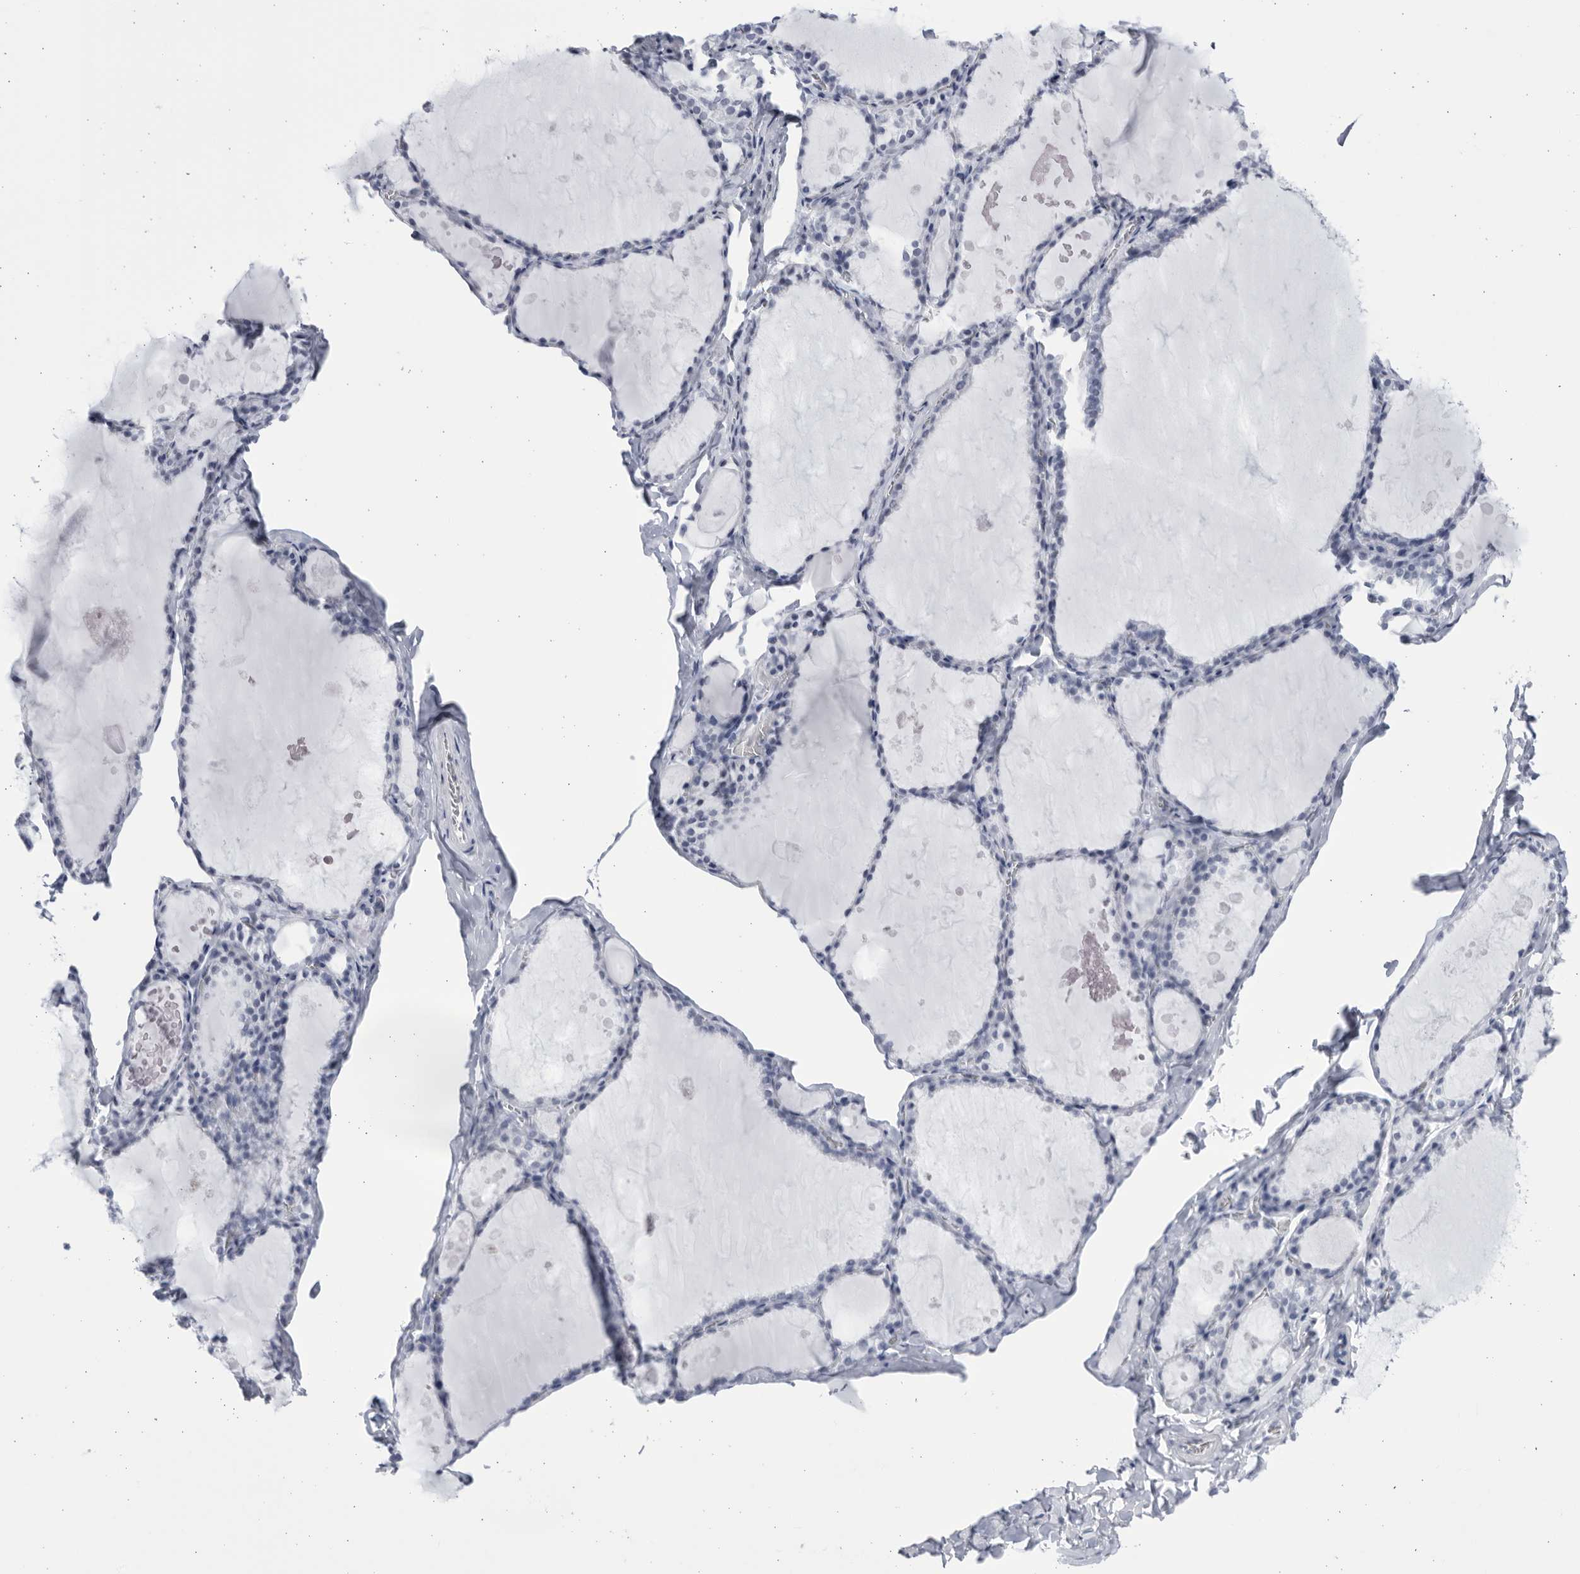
{"staining": {"intensity": "negative", "quantity": "none", "location": "none"}, "tissue": "thyroid gland", "cell_type": "Glandular cells", "image_type": "normal", "snomed": [{"axis": "morphology", "description": "Normal tissue, NOS"}, {"axis": "topography", "description": "Thyroid gland"}], "caption": "Immunohistochemistry (IHC) histopathology image of normal thyroid gland: thyroid gland stained with DAB demonstrates no significant protein expression in glandular cells. (Stains: DAB immunohistochemistry with hematoxylin counter stain, Microscopy: brightfield microscopy at high magnification).", "gene": "CCDC181", "patient": {"sex": "male", "age": 56}}